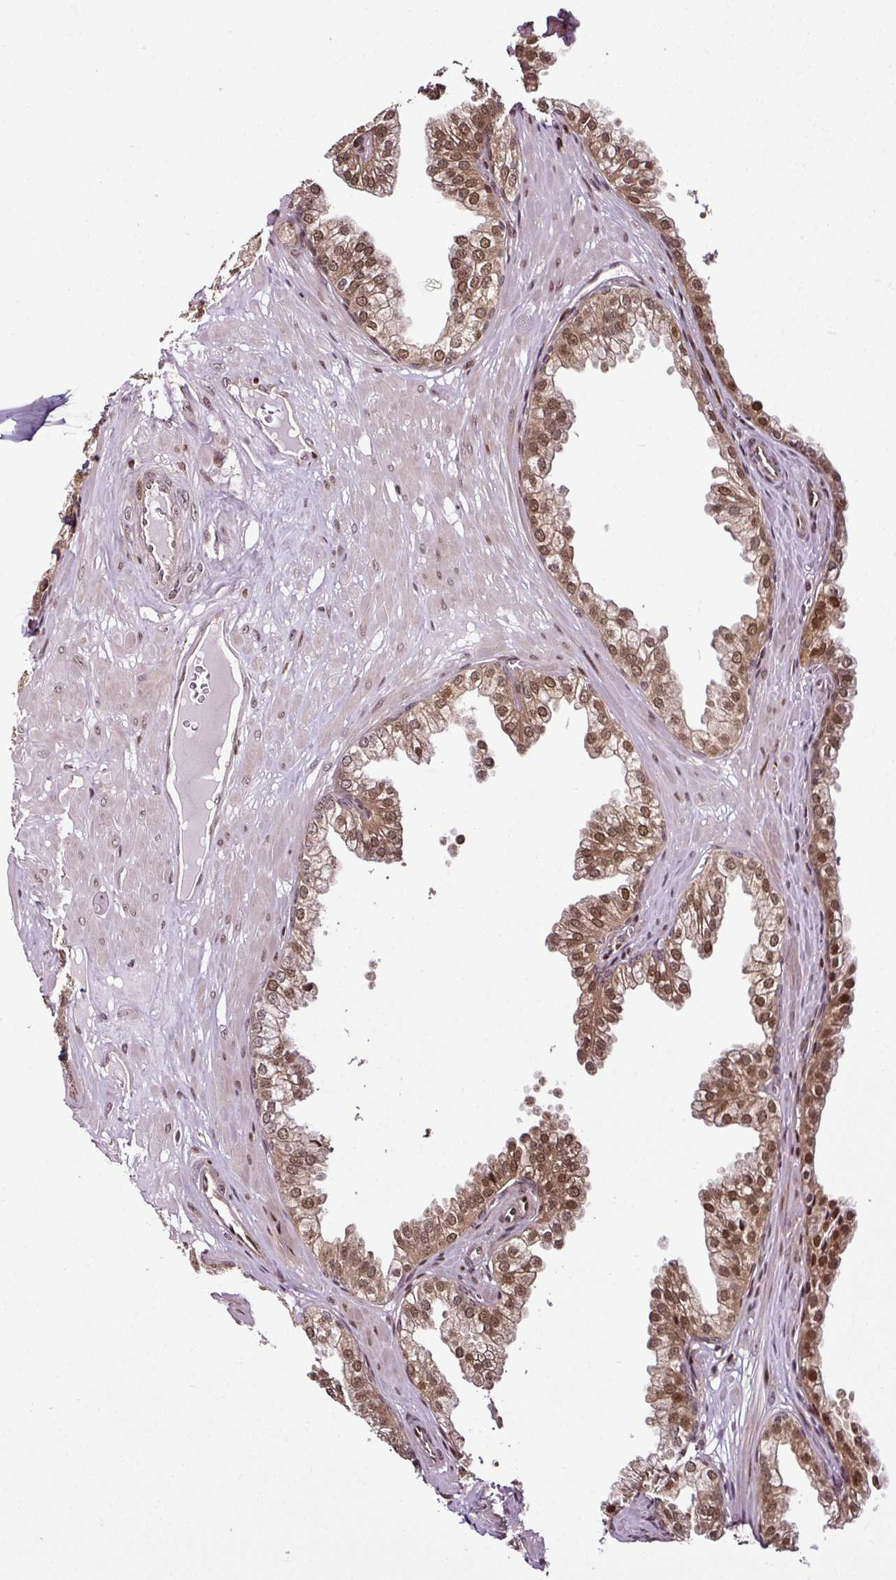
{"staining": {"intensity": "moderate", "quantity": ">75%", "location": "cytoplasmic/membranous,nuclear"}, "tissue": "prostate", "cell_type": "Glandular cells", "image_type": "normal", "snomed": [{"axis": "morphology", "description": "Normal tissue, NOS"}, {"axis": "topography", "description": "Prostate"}, {"axis": "topography", "description": "Peripheral nerve tissue"}], "caption": "Immunohistochemistry staining of benign prostate, which shows medium levels of moderate cytoplasmic/membranous,nuclear expression in approximately >75% of glandular cells indicating moderate cytoplasmic/membranous,nuclear protein staining. The staining was performed using DAB (brown) for protein detection and nuclei were counterstained in hematoxylin (blue).", "gene": "COPRS", "patient": {"sex": "male", "age": 55}}